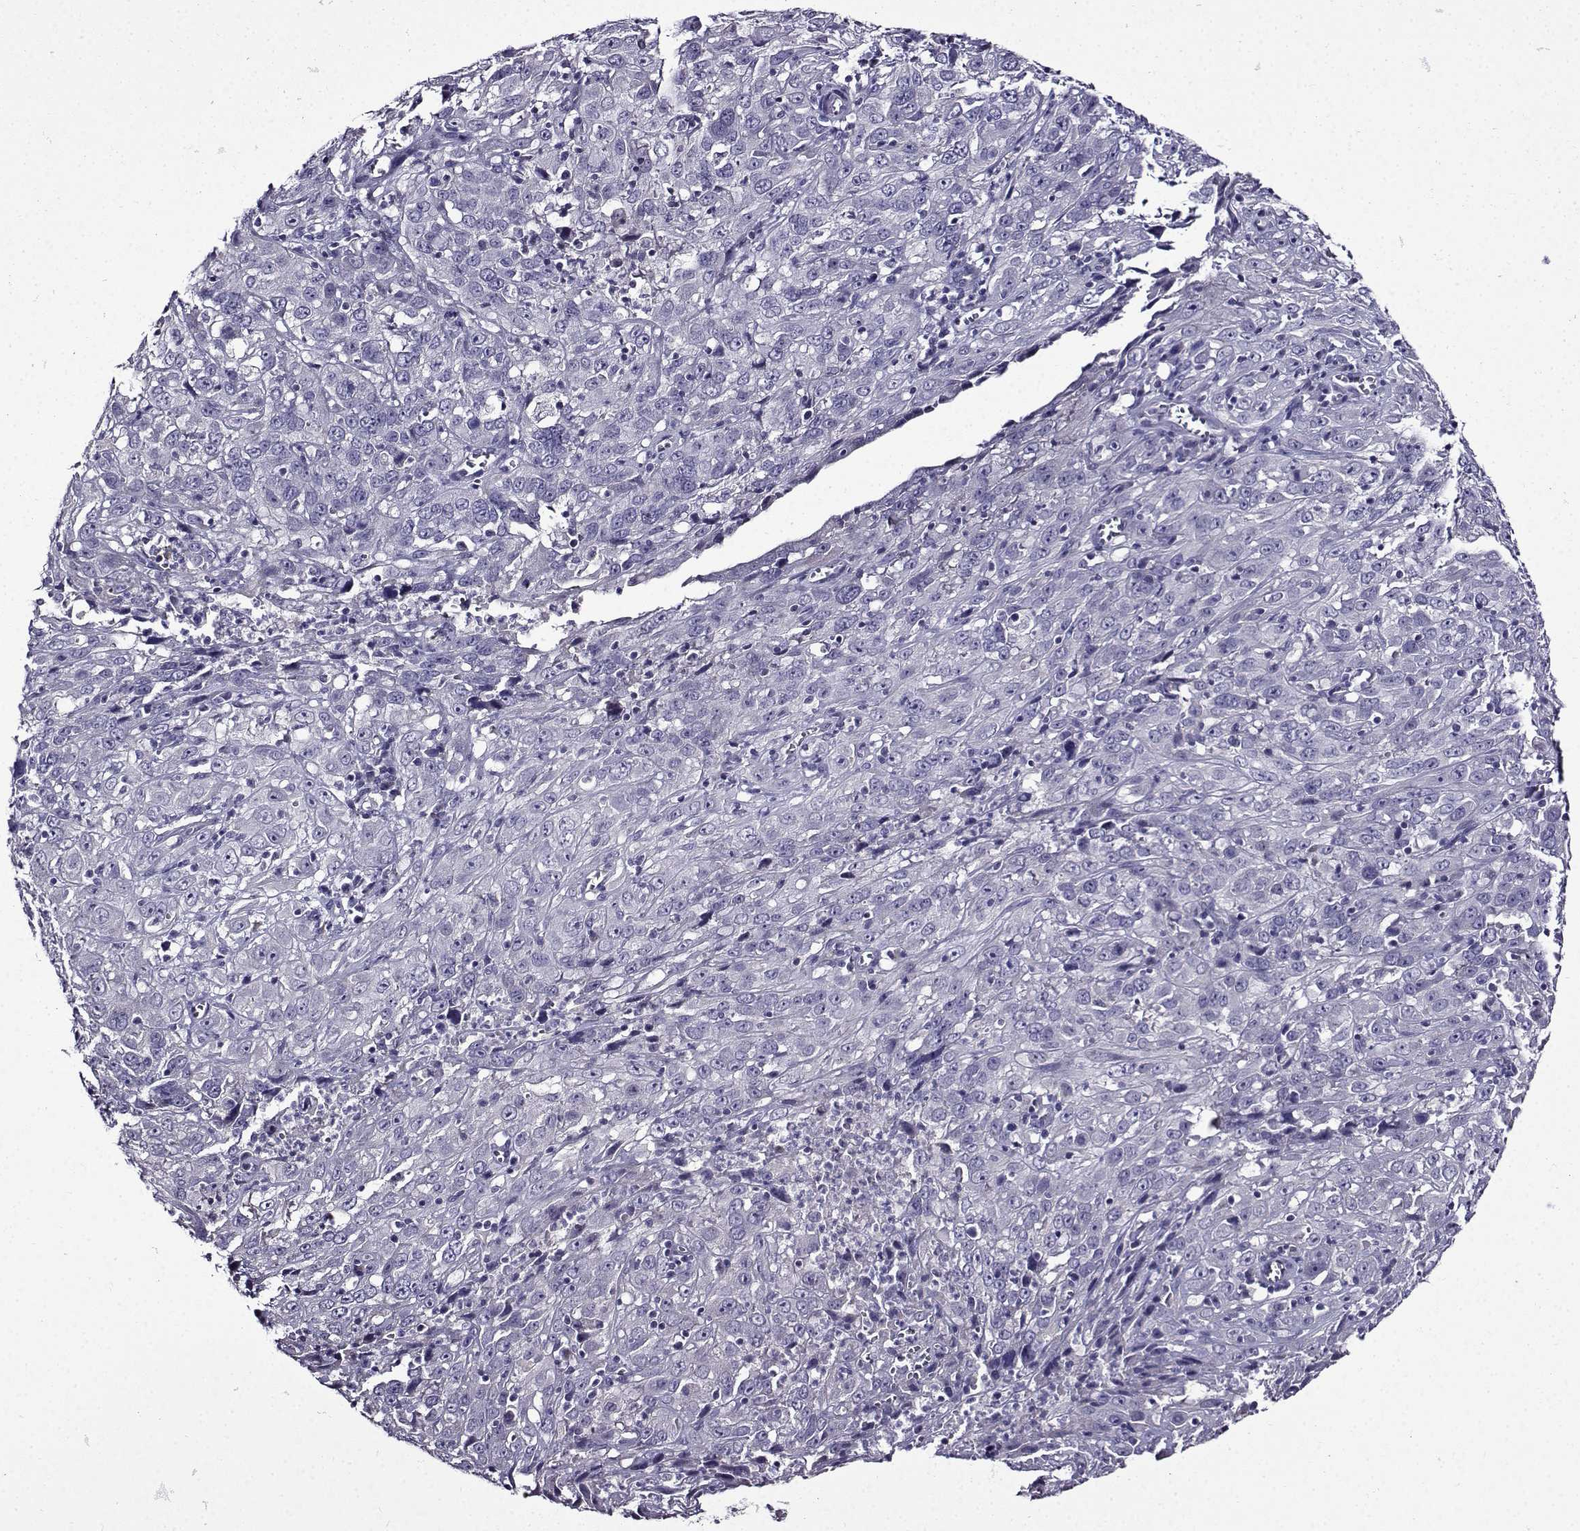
{"staining": {"intensity": "negative", "quantity": "none", "location": "none"}, "tissue": "cervical cancer", "cell_type": "Tumor cells", "image_type": "cancer", "snomed": [{"axis": "morphology", "description": "Squamous cell carcinoma, NOS"}, {"axis": "topography", "description": "Cervix"}], "caption": "Tumor cells are negative for protein expression in human cervical squamous cell carcinoma. (IHC, brightfield microscopy, high magnification).", "gene": "TMEM266", "patient": {"sex": "female", "age": 32}}